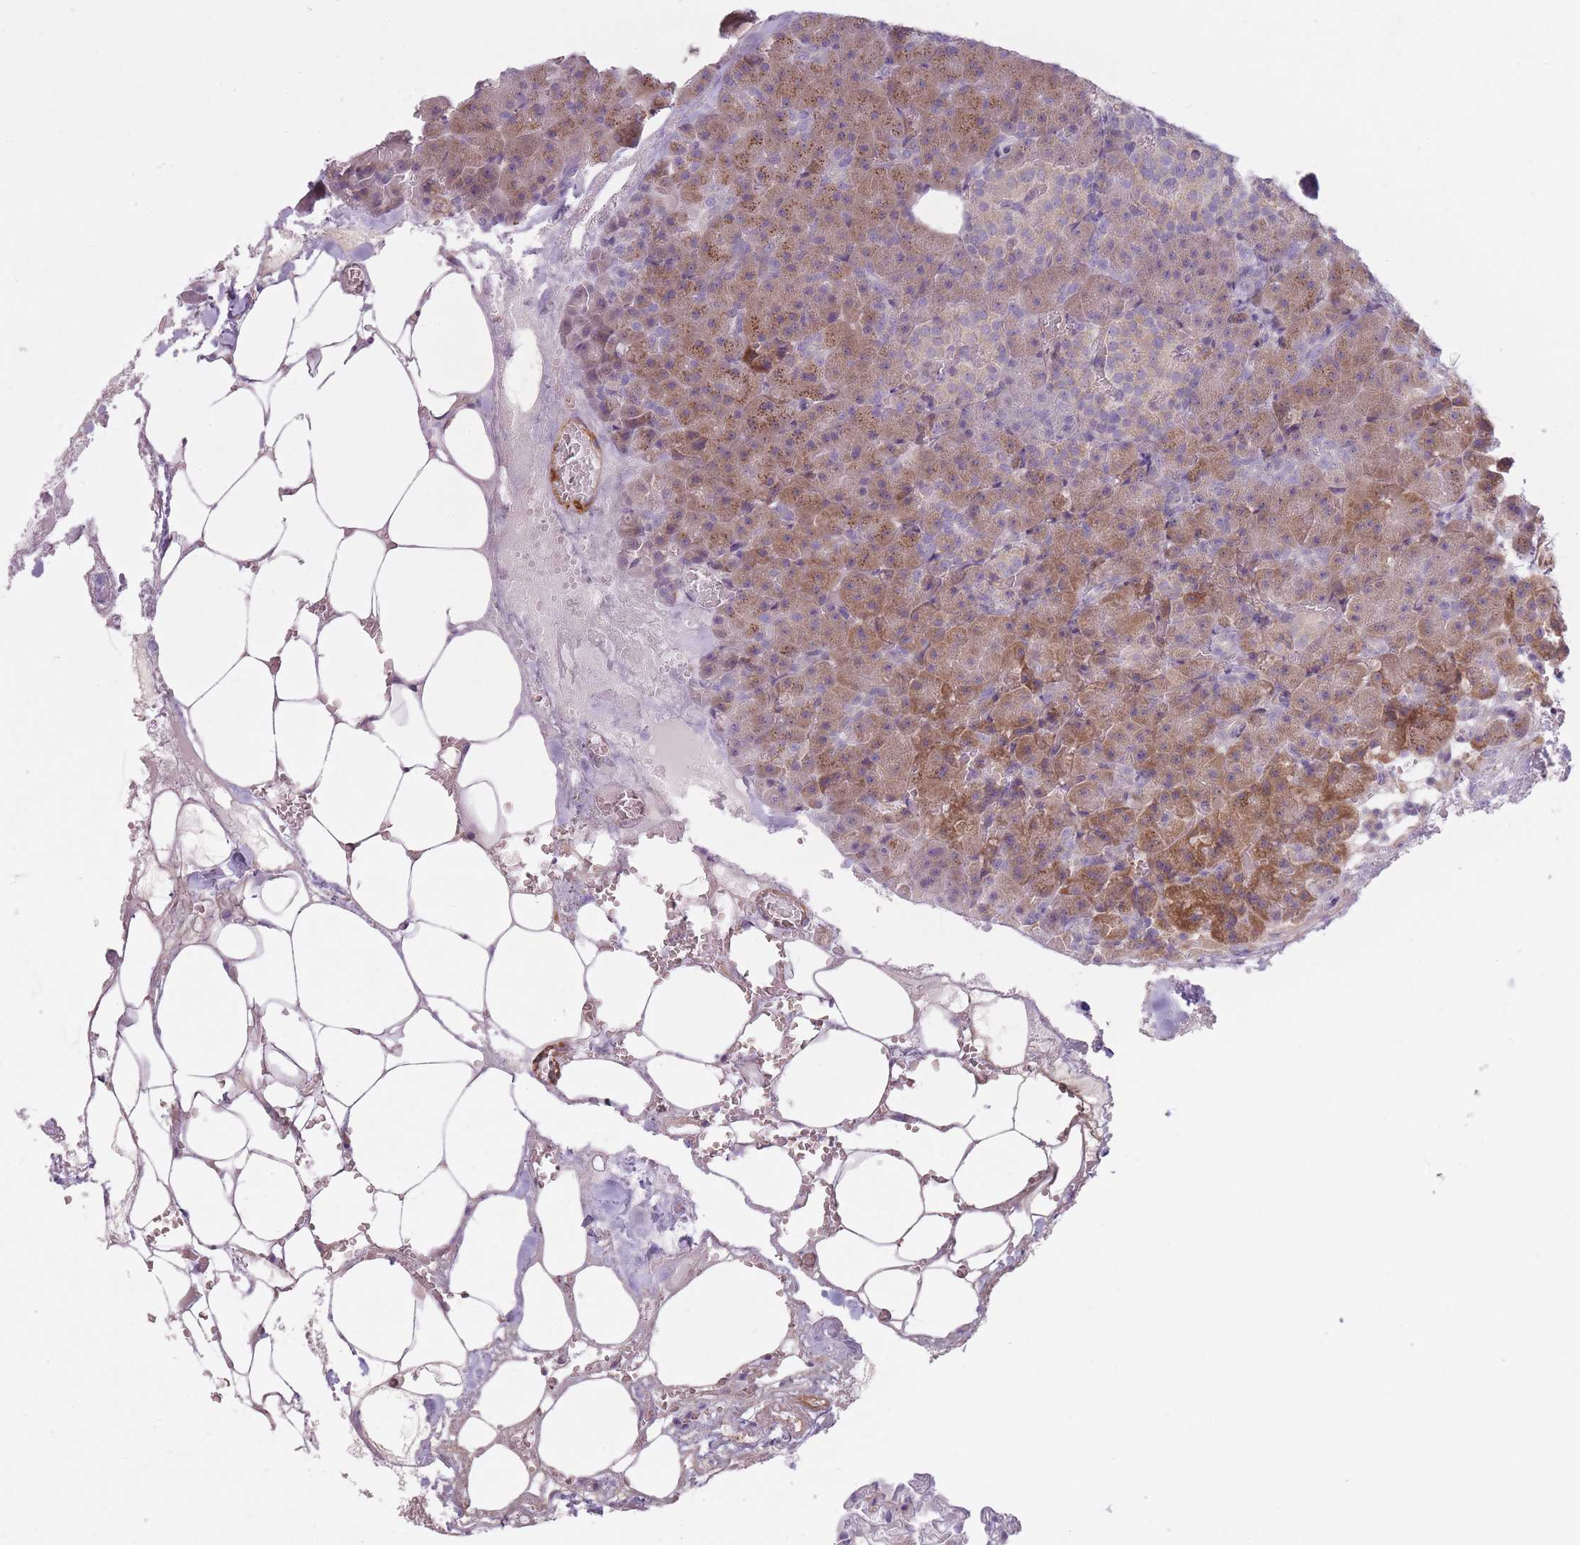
{"staining": {"intensity": "moderate", "quantity": ">75%", "location": "cytoplasmic/membranous"}, "tissue": "pancreas", "cell_type": "Exocrine glandular cells", "image_type": "normal", "snomed": [{"axis": "morphology", "description": "Normal tissue, NOS"}, {"axis": "topography", "description": "Pancreas"}], "caption": "Moderate cytoplasmic/membranous protein positivity is present in approximately >75% of exocrine glandular cells in pancreas.", "gene": "PGRMC2", "patient": {"sex": "female", "age": 74}}